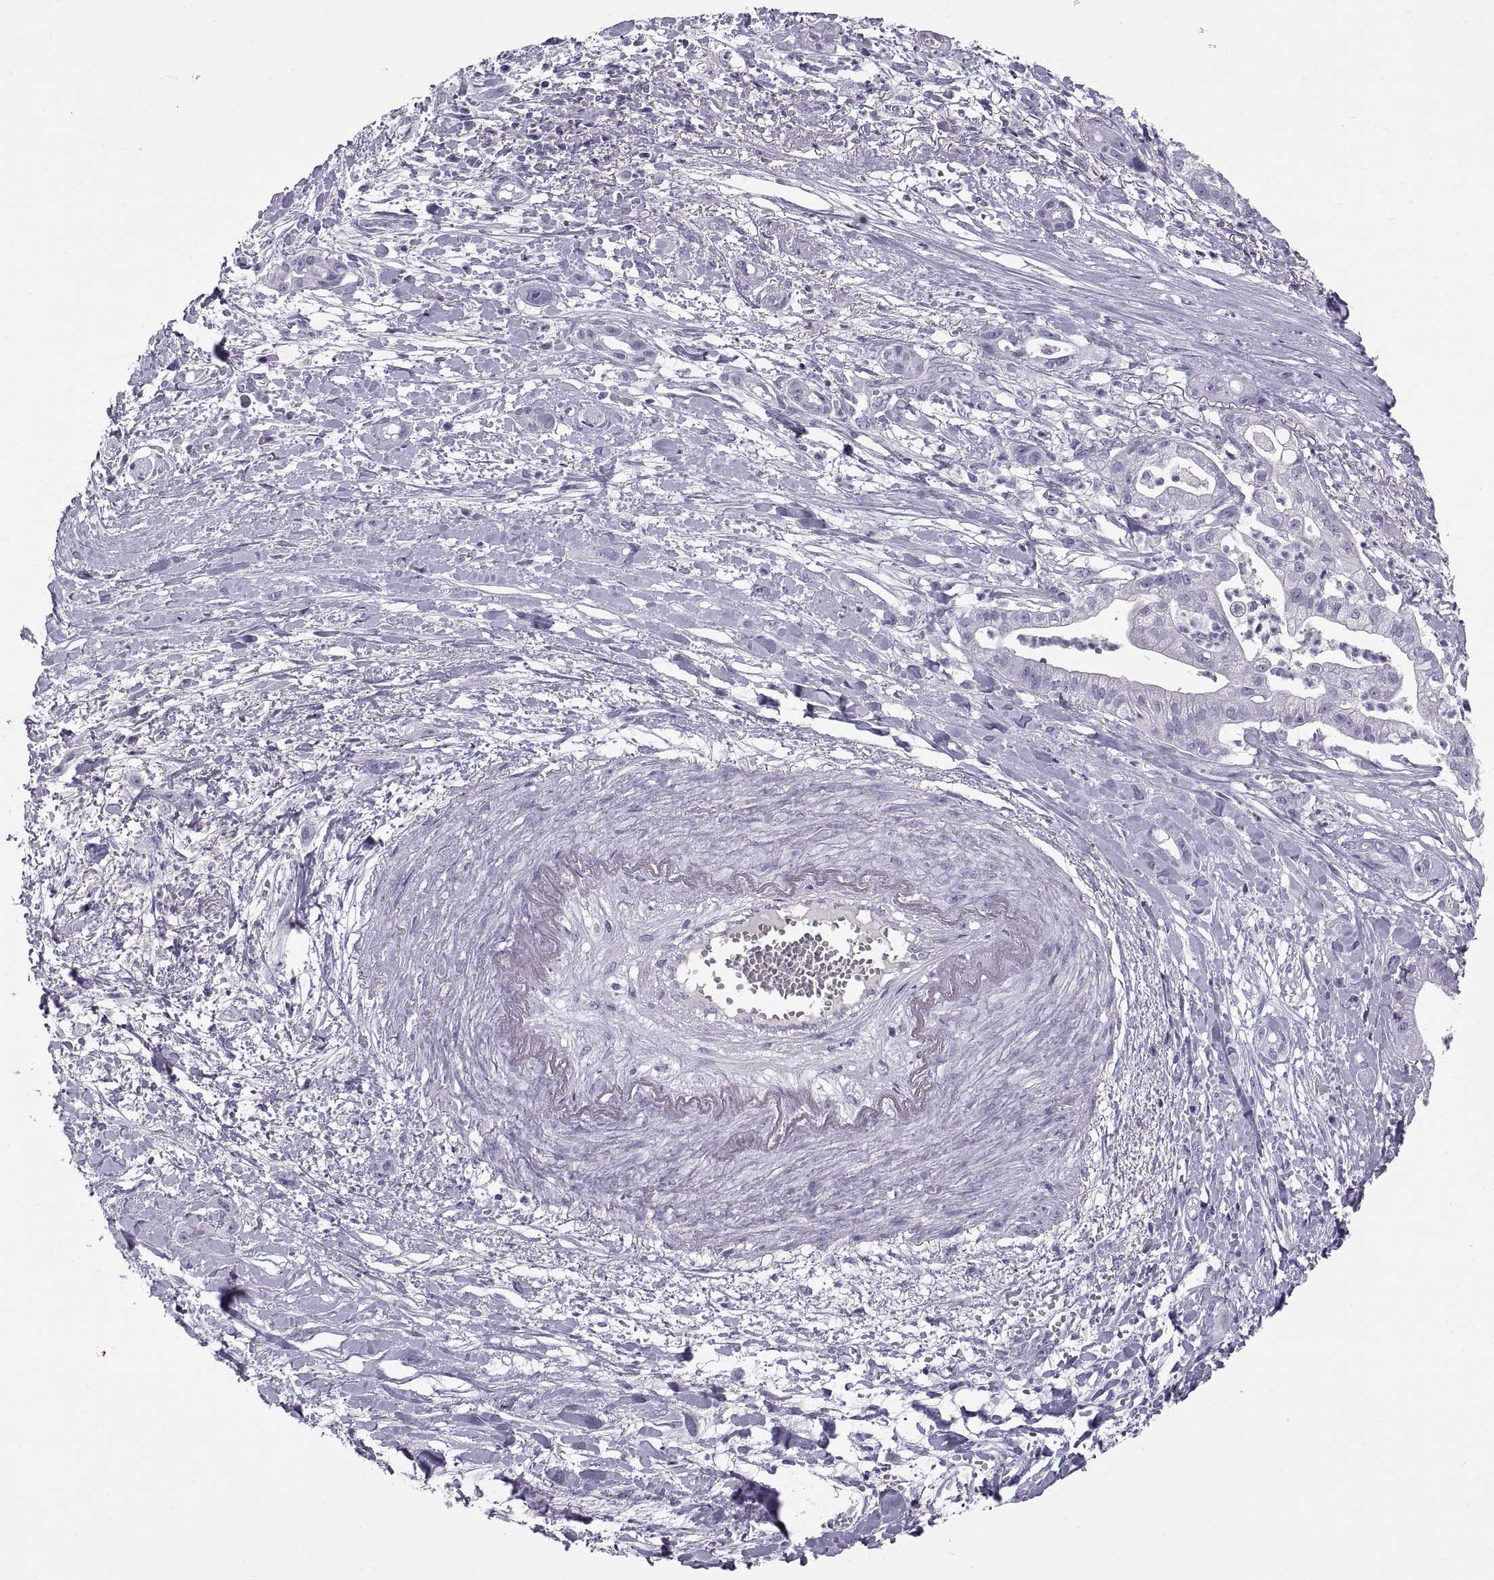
{"staining": {"intensity": "negative", "quantity": "none", "location": "none"}, "tissue": "pancreatic cancer", "cell_type": "Tumor cells", "image_type": "cancer", "snomed": [{"axis": "morphology", "description": "Normal tissue, NOS"}, {"axis": "morphology", "description": "Adenocarcinoma, NOS"}, {"axis": "topography", "description": "Lymph node"}, {"axis": "topography", "description": "Pancreas"}], "caption": "This image is of pancreatic adenocarcinoma stained with immunohistochemistry to label a protein in brown with the nuclei are counter-stained blue. There is no staining in tumor cells.", "gene": "WFDC8", "patient": {"sex": "female", "age": 58}}